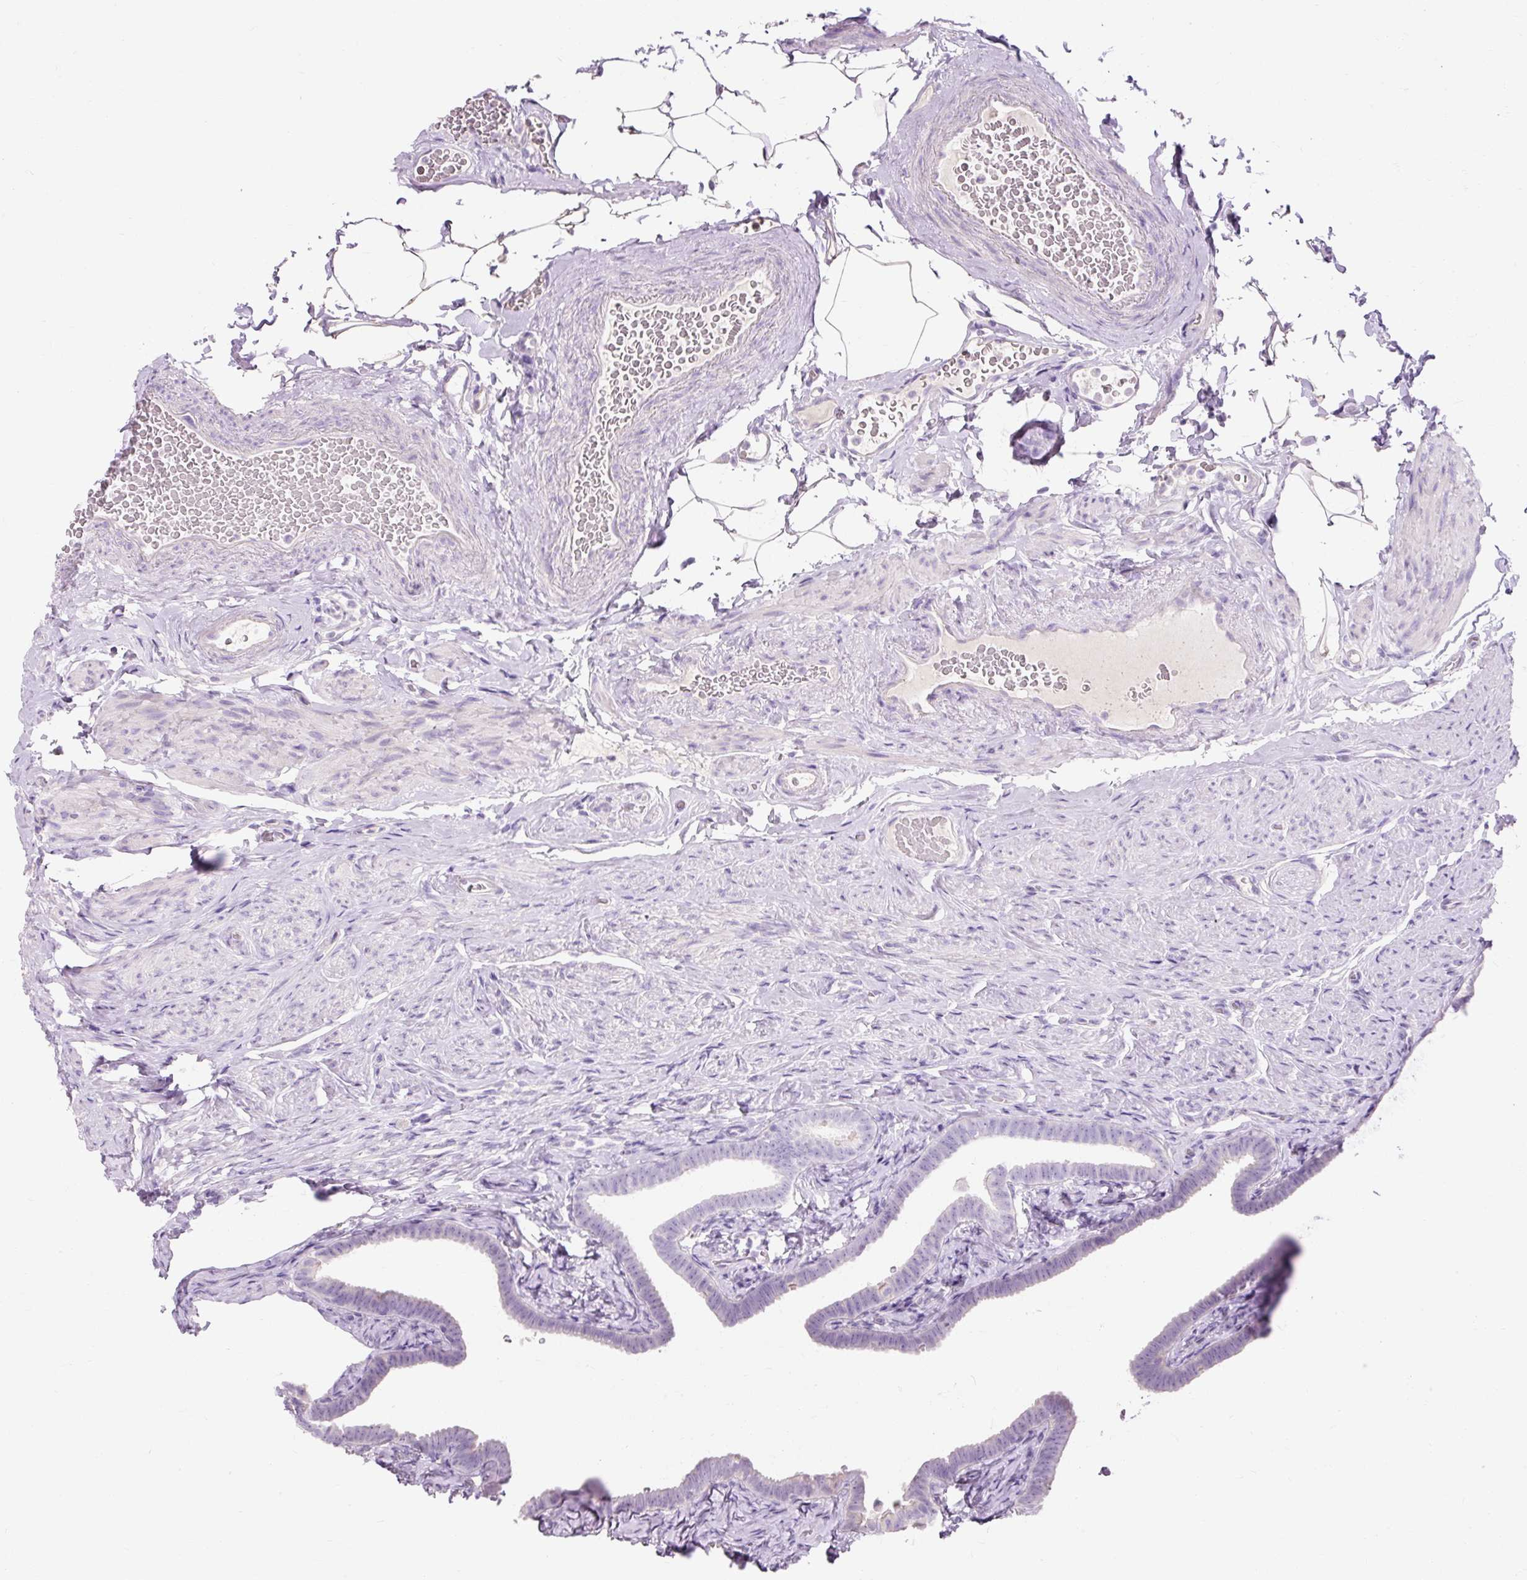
{"staining": {"intensity": "negative", "quantity": "none", "location": "none"}, "tissue": "fallopian tube", "cell_type": "Glandular cells", "image_type": "normal", "snomed": [{"axis": "morphology", "description": "Normal tissue, NOS"}, {"axis": "topography", "description": "Fallopian tube"}], "caption": "High magnification brightfield microscopy of benign fallopian tube stained with DAB (3,3'-diaminobenzidine) (brown) and counterstained with hematoxylin (blue): glandular cells show no significant expression. (DAB immunohistochemistry with hematoxylin counter stain).", "gene": "TMEM213", "patient": {"sex": "female", "age": 69}}